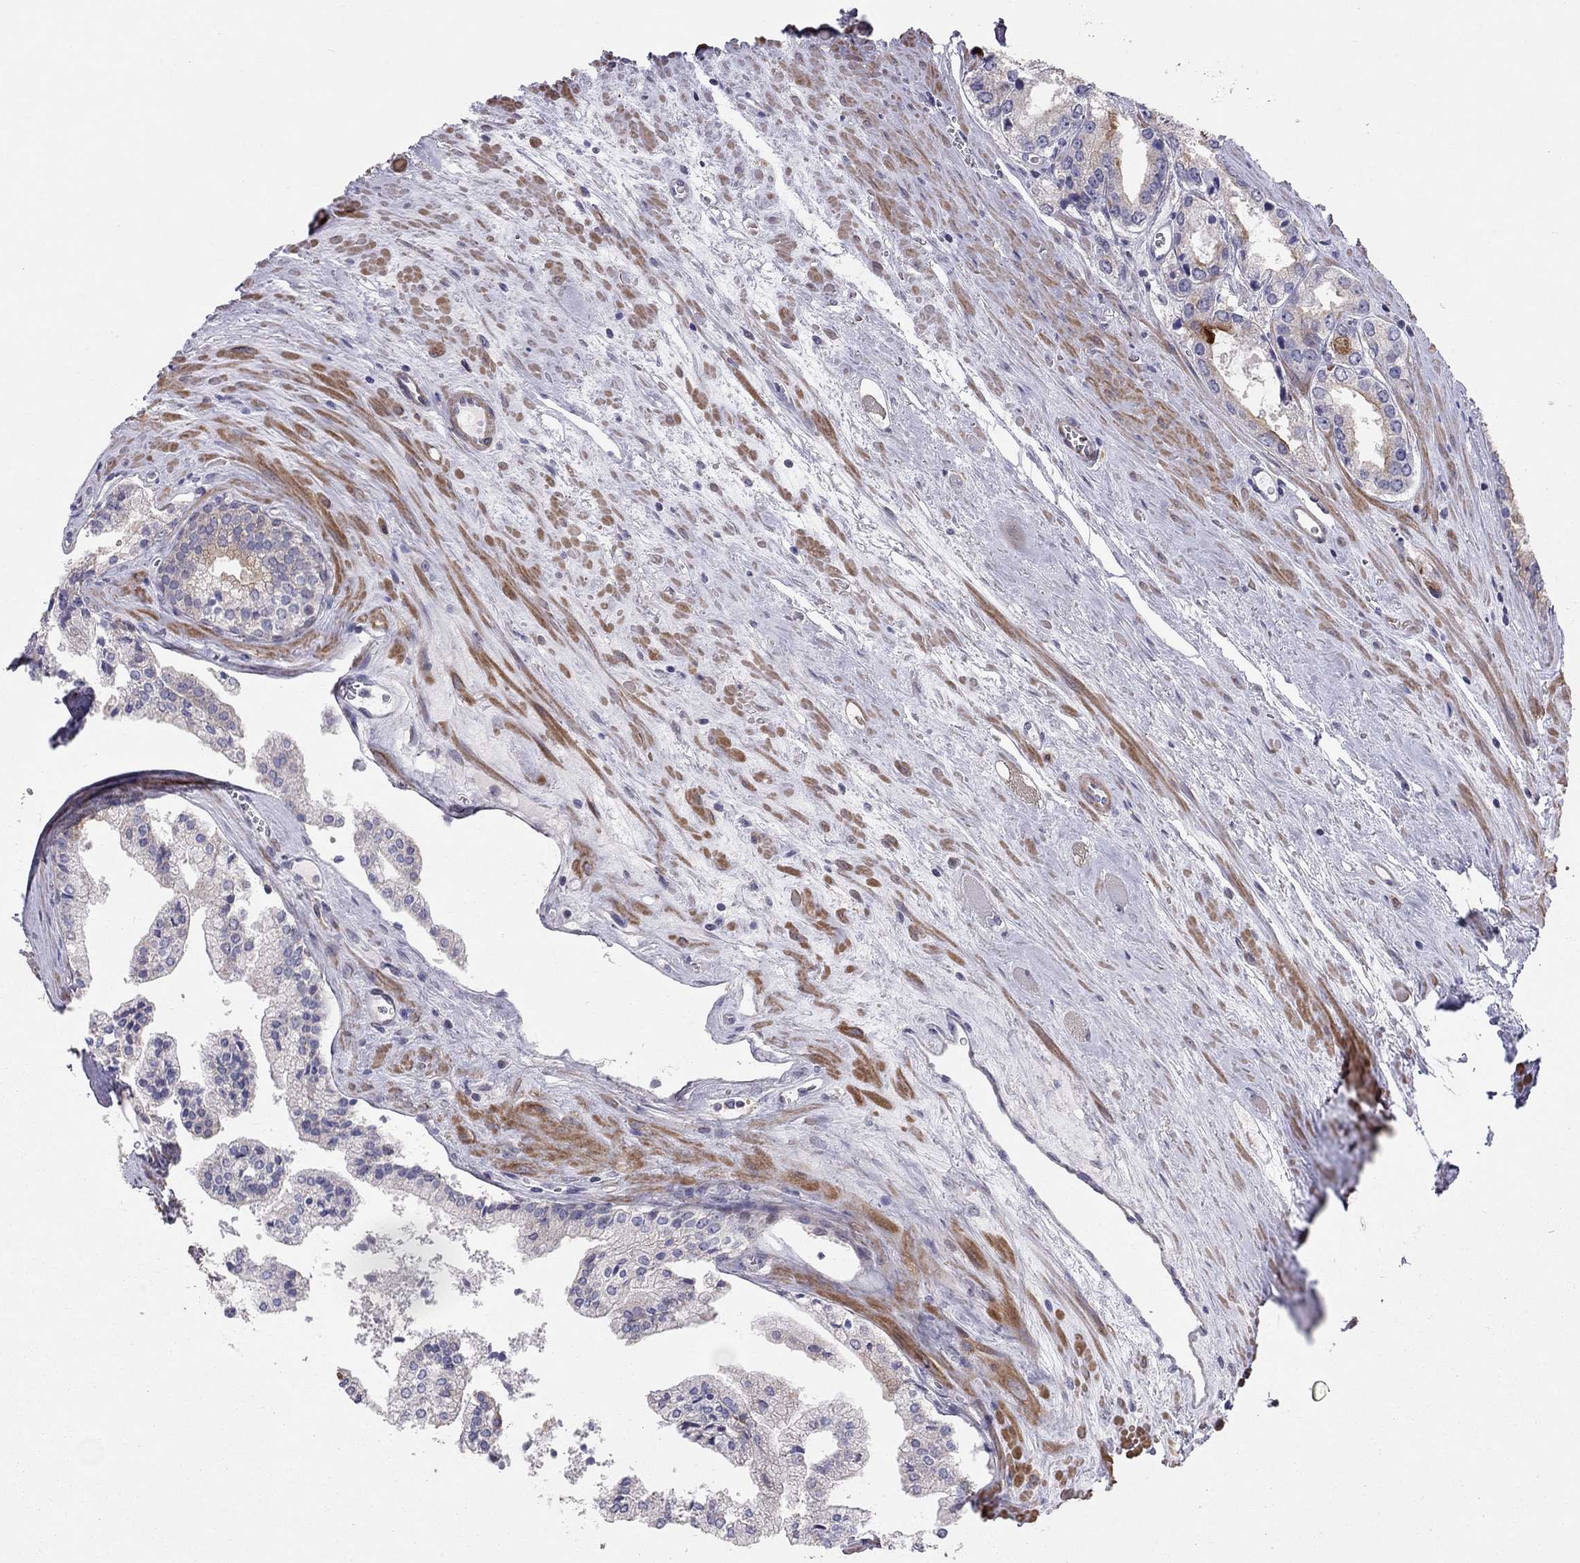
{"staining": {"intensity": "negative", "quantity": "none", "location": "none"}, "tissue": "prostate cancer", "cell_type": "Tumor cells", "image_type": "cancer", "snomed": [{"axis": "morphology", "description": "Adenocarcinoma, NOS"}, {"axis": "topography", "description": "Prostate"}], "caption": "Protein analysis of prostate cancer (adenocarcinoma) displays no significant staining in tumor cells. (DAB (3,3'-diaminobenzidine) IHC with hematoxylin counter stain).", "gene": "SYTL2", "patient": {"sex": "male", "age": 72}}